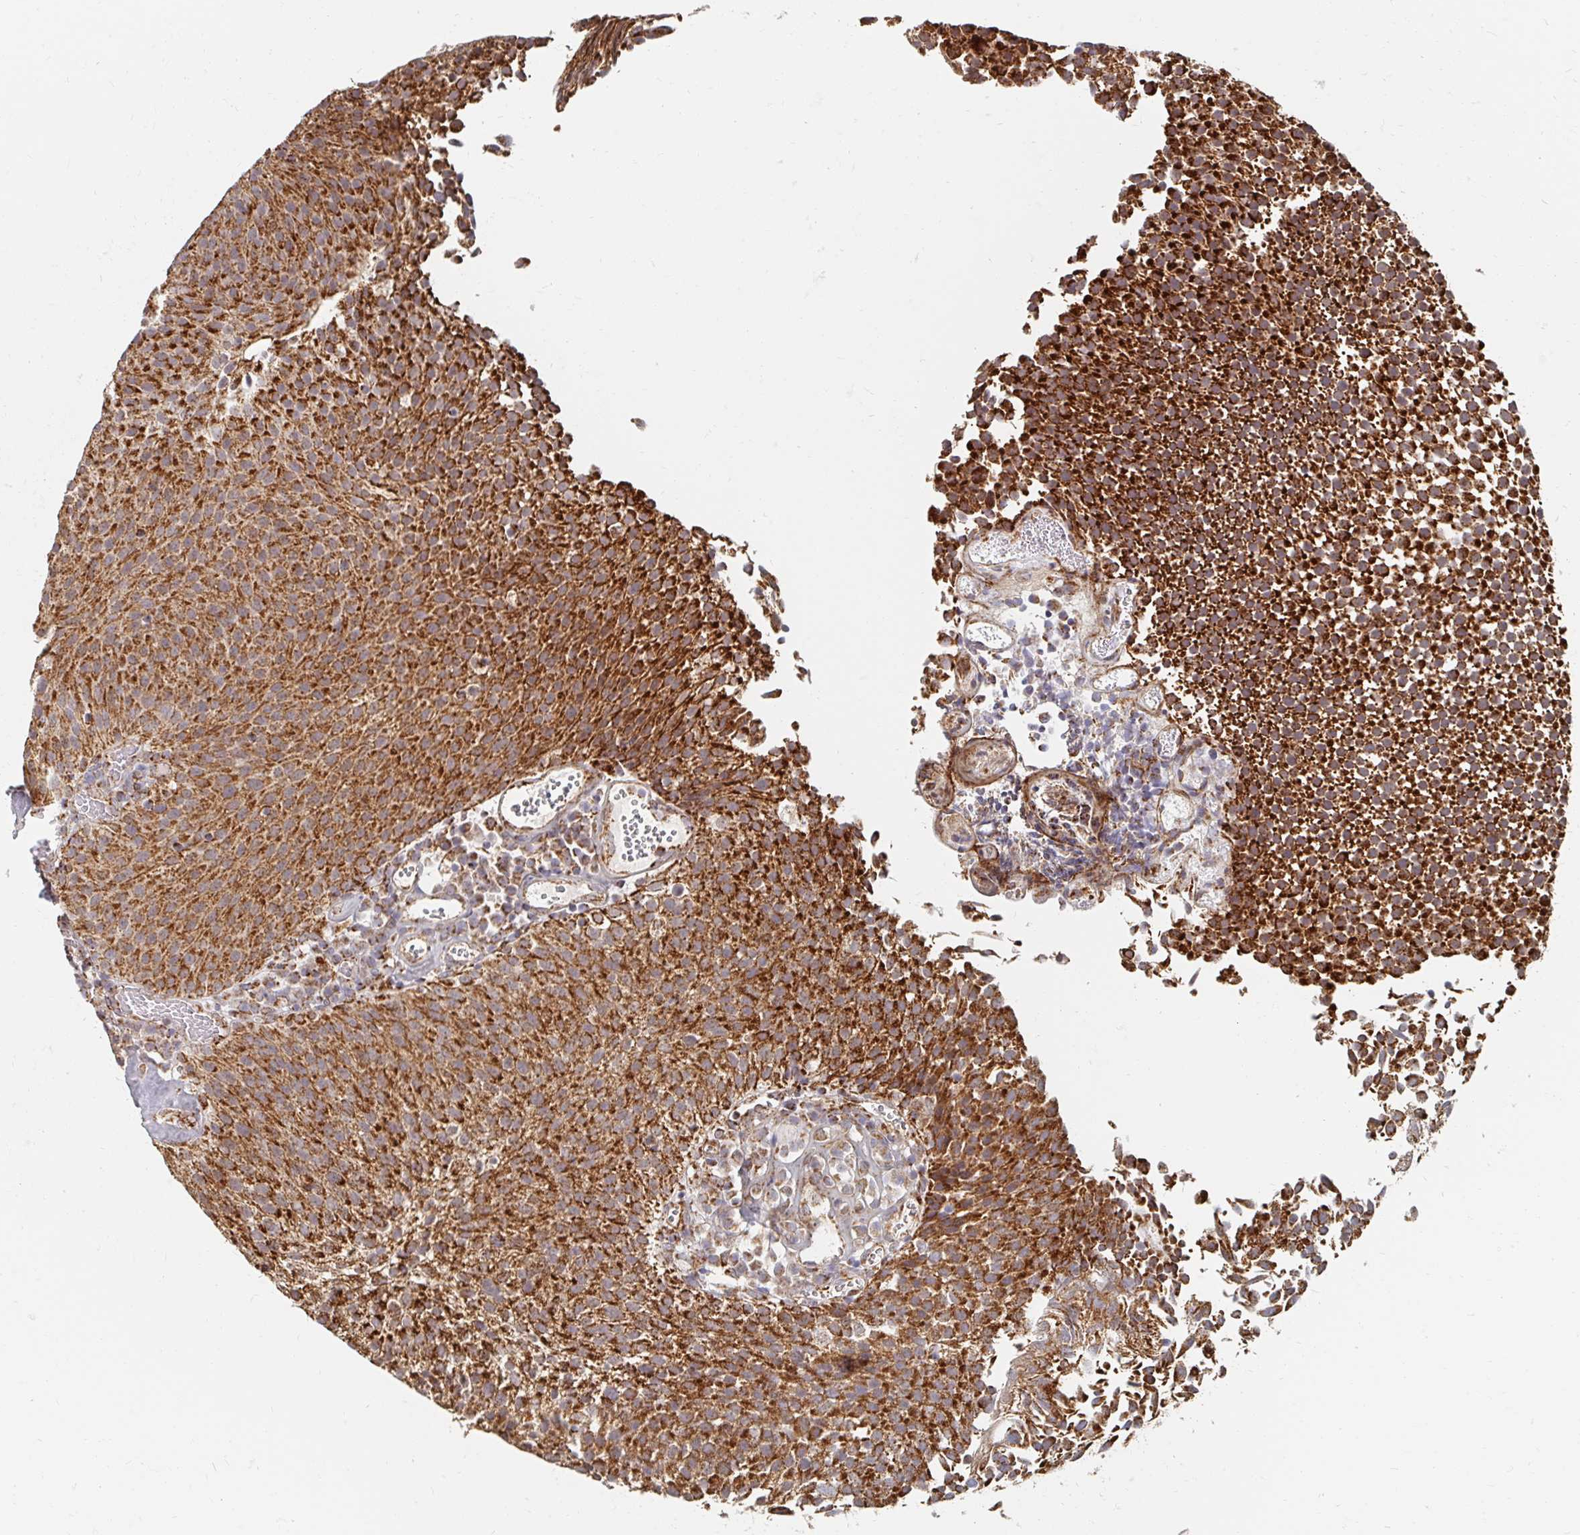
{"staining": {"intensity": "strong", "quantity": ">75%", "location": "cytoplasmic/membranous"}, "tissue": "urothelial cancer", "cell_type": "Tumor cells", "image_type": "cancer", "snomed": [{"axis": "morphology", "description": "Urothelial carcinoma, Low grade"}, {"axis": "topography", "description": "Urinary bladder"}], "caption": "Immunohistochemistry (DAB) staining of human urothelial carcinoma (low-grade) exhibits strong cytoplasmic/membranous protein staining in approximately >75% of tumor cells.", "gene": "MAVS", "patient": {"sex": "female", "age": 79}}